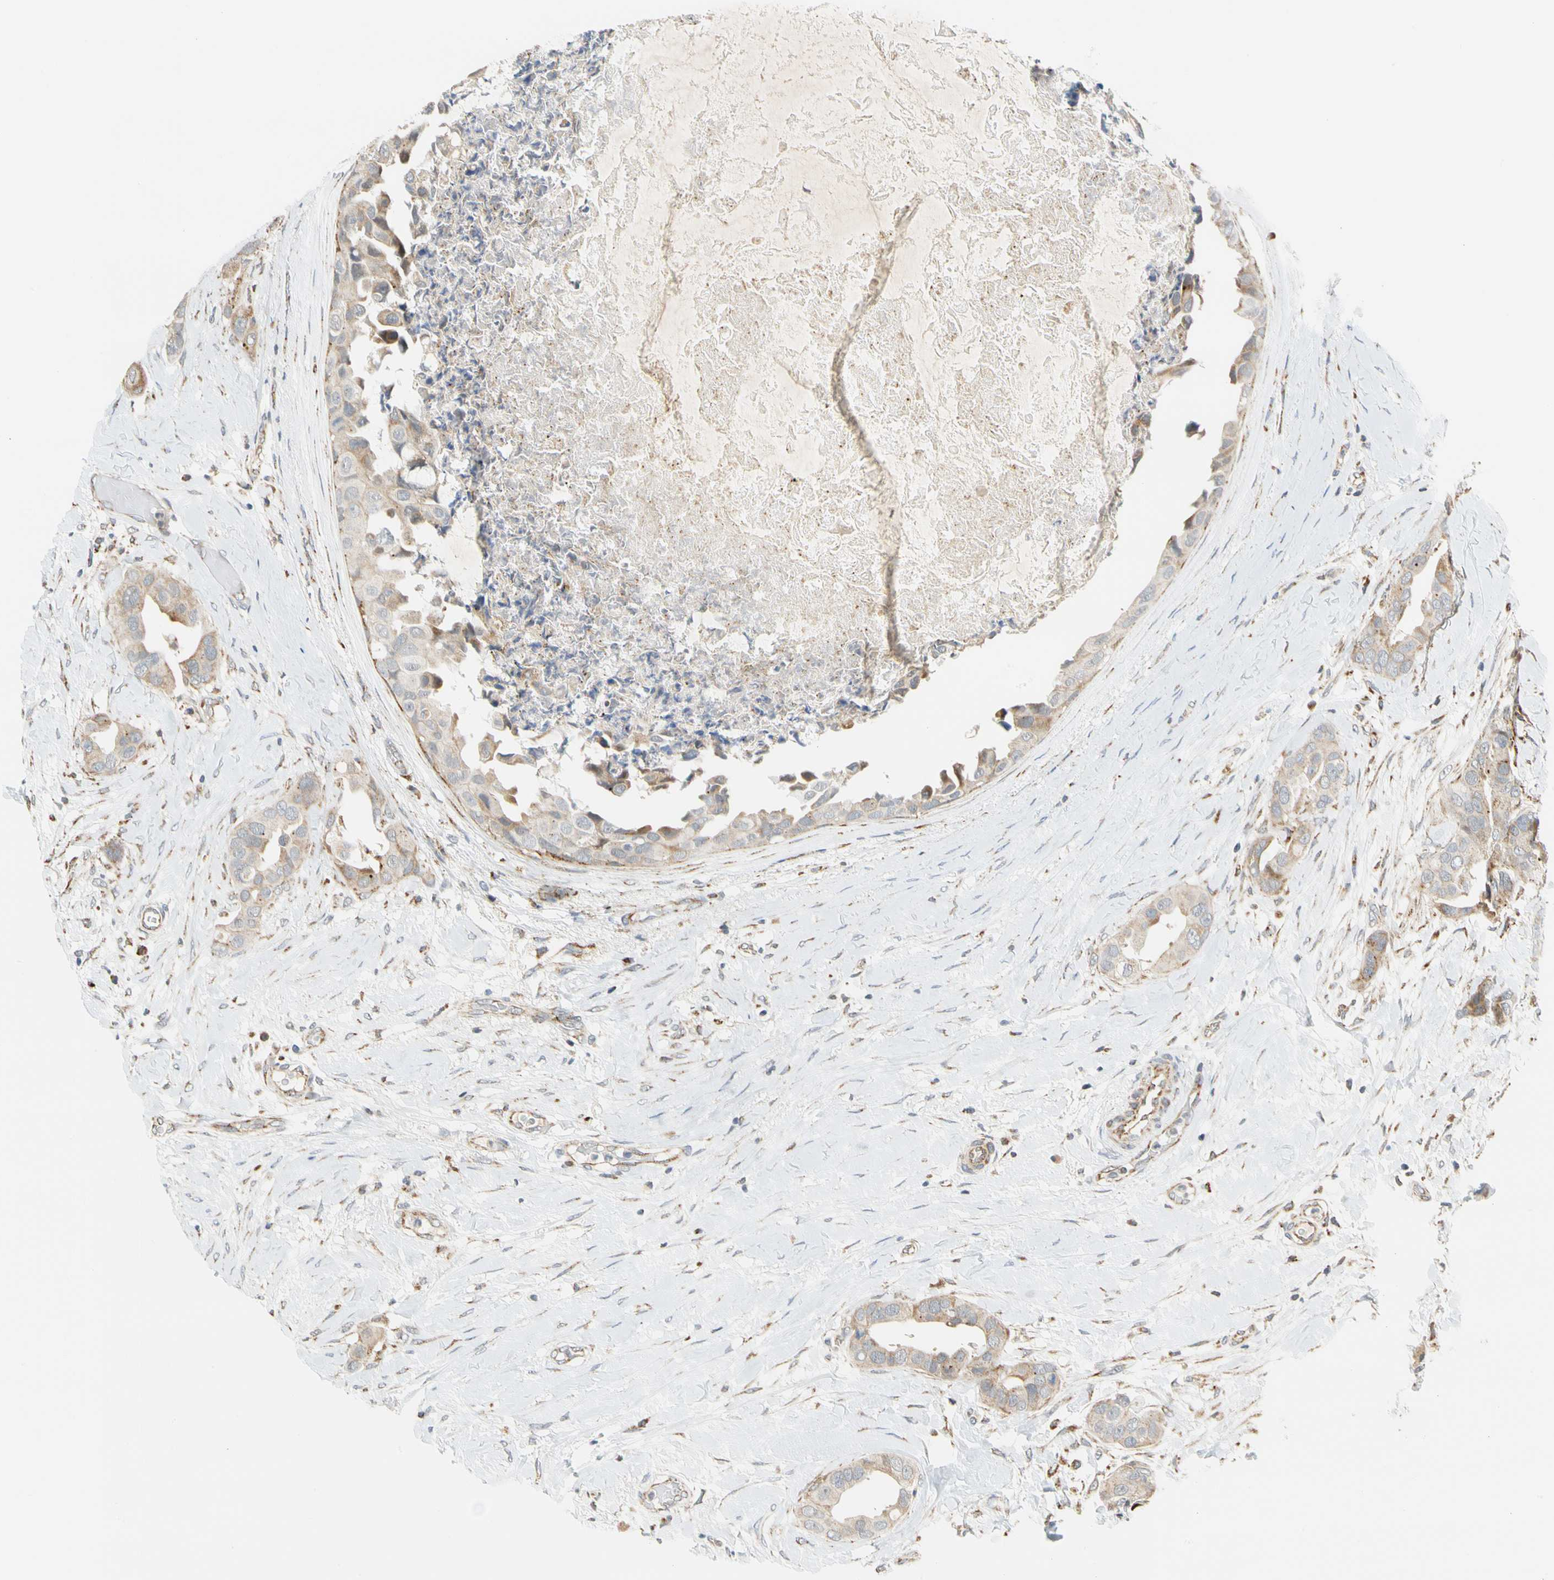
{"staining": {"intensity": "weak", "quantity": "25%-75%", "location": "cytoplasmic/membranous"}, "tissue": "breast cancer", "cell_type": "Tumor cells", "image_type": "cancer", "snomed": [{"axis": "morphology", "description": "Duct carcinoma"}, {"axis": "topography", "description": "Breast"}], "caption": "Protein staining of breast cancer (invasive ductal carcinoma) tissue displays weak cytoplasmic/membranous expression in approximately 25%-75% of tumor cells.", "gene": "SFXN3", "patient": {"sex": "female", "age": 40}}